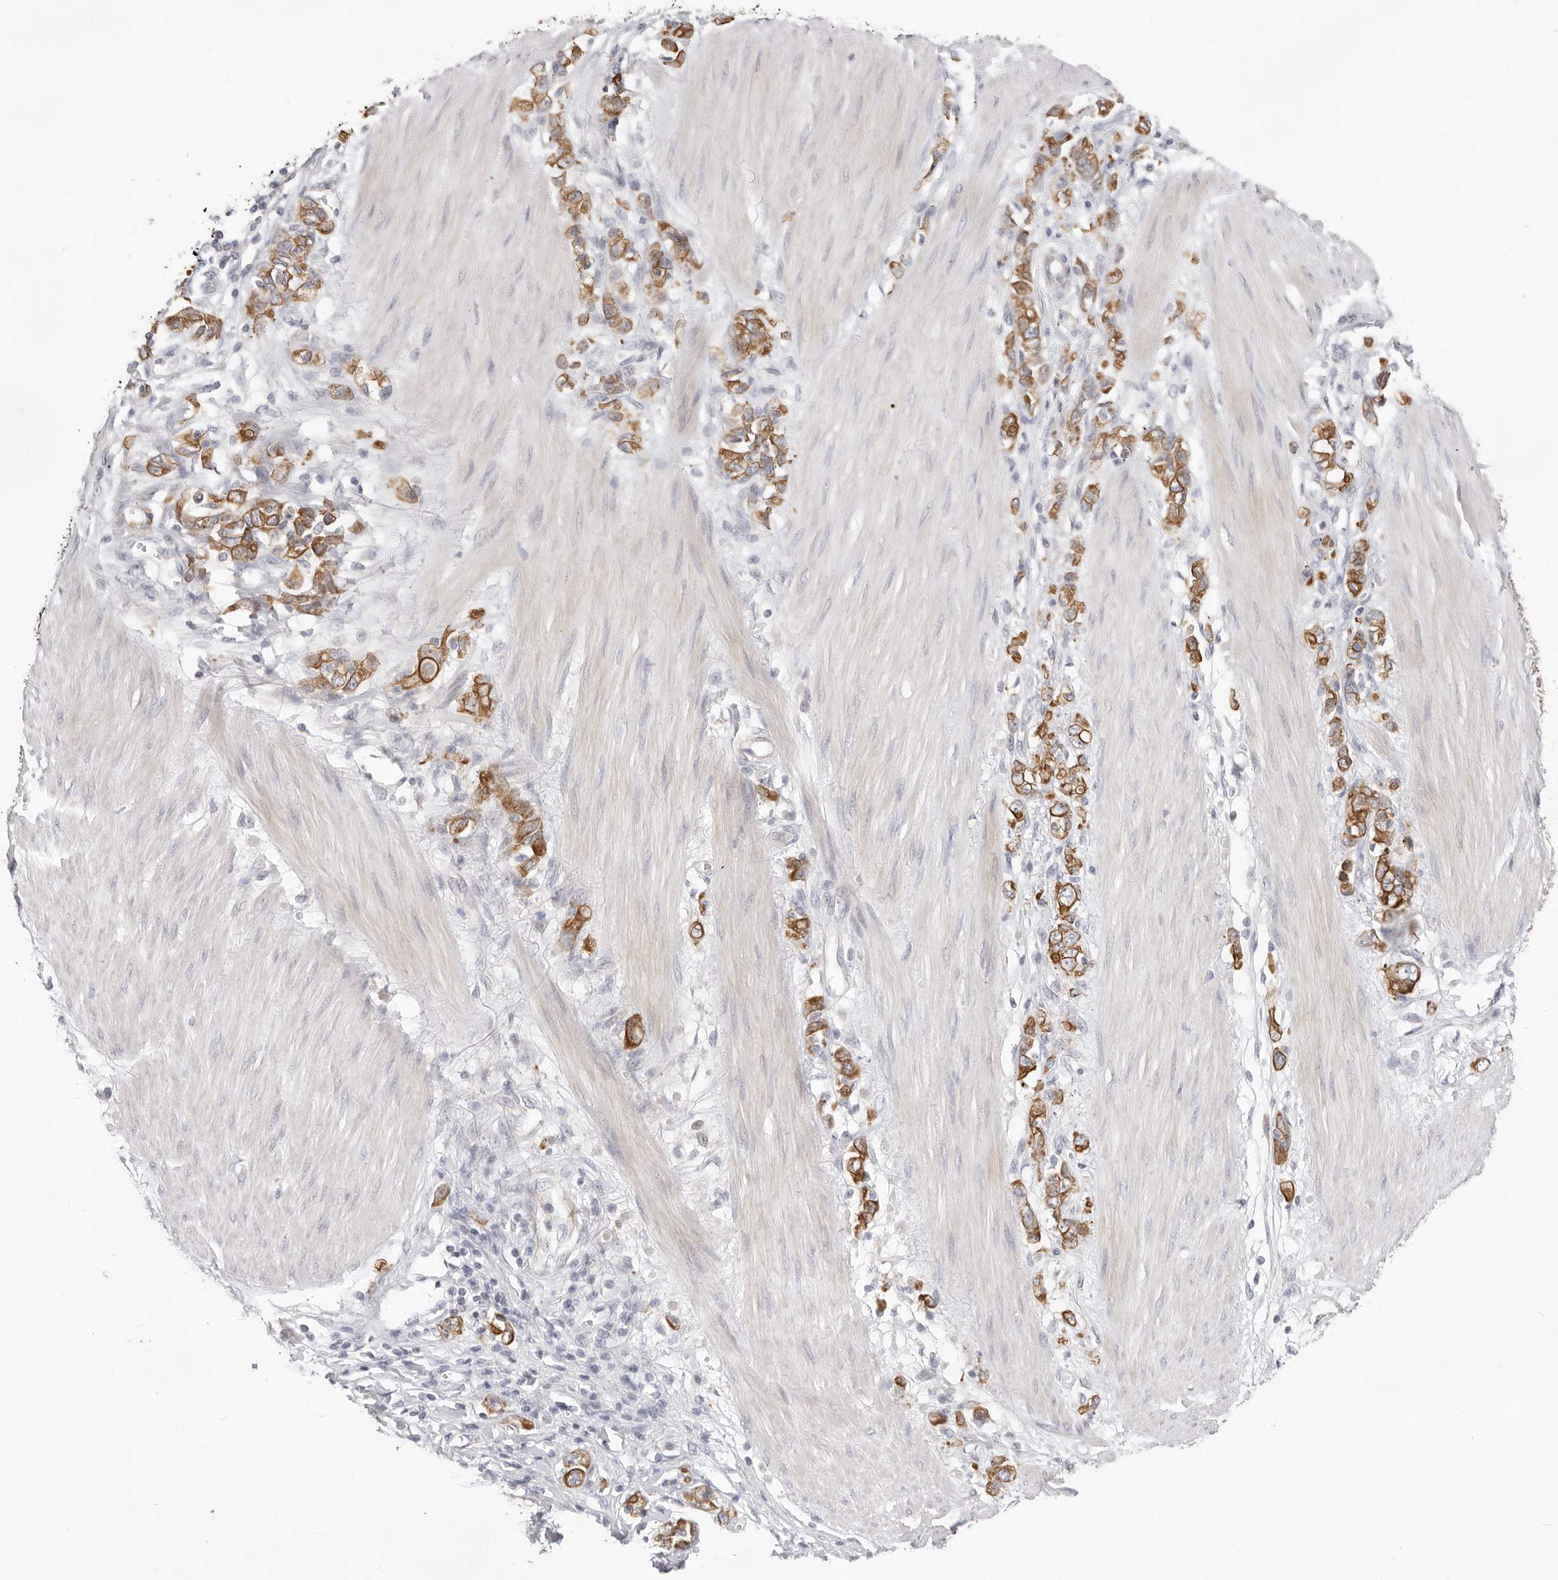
{"staining": {"intensity": "strong", "quantity": ">75%", "location": "cytoplasmic/membranous"}, "tissue": "stomach cancer", "cell_type": "Tumor cells", "image_type": "cancer", "snomed": [{"axis": "morphology", "description": "Adenocarcinoma, NOS"}, {"axis": "topography", "description": "Stomach"}], "caption": "Protein expression by immunohistochemistry (IHC) displays strong cytoplasmic/membranous positivity in about >75% of tumor cells in stomach cancer (adenocarcinoma). (DAB (3,3'-diaminobenzidine) IHC, brown staining for protein, blue staining for nuclei).", "gene": "USH1C", "patient": {"sex": "female", "age": 76}}